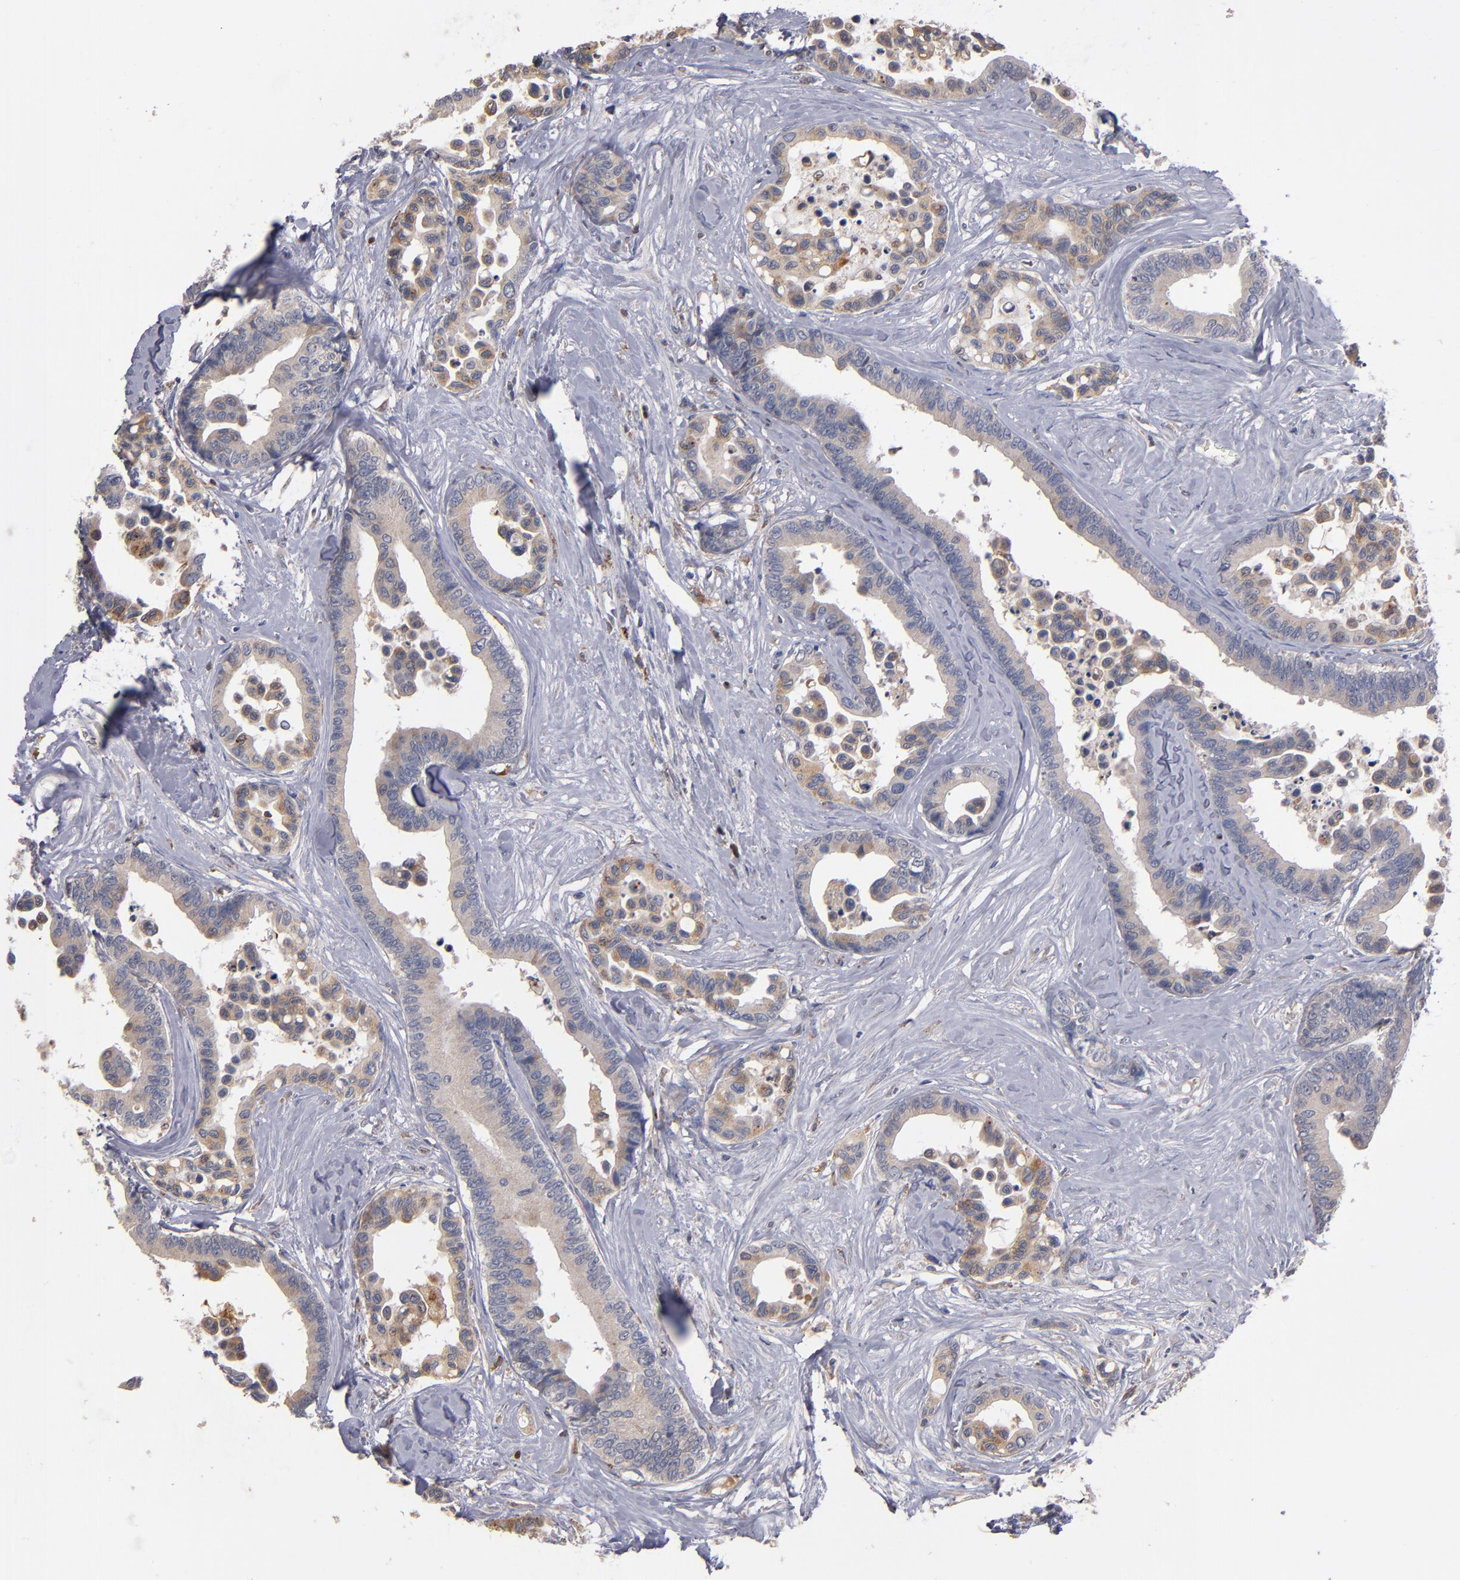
{"staining": {"intensity": "weak", "quantity": ">75%", "location": "cytoplasmic/membranous"}, "tissue": "colorectal cancer", "cell_type": "Tumor cells", "image_type": "cancer", "snomed": [{"axis": "morphology", "description": "Adenocarcinoma, NOS"}, {"axis": "topography", "description": "Colon"}], "caption": "A histopathology image showing weak cytoplasmic/membranous staining in approximately >75% of tumor cells in colorectal cancer (adenocarcinoma), as visualized by brown immunohistochemical staining.", "gene": "SELP", "patient": {"sex": "male", "age": 82}}